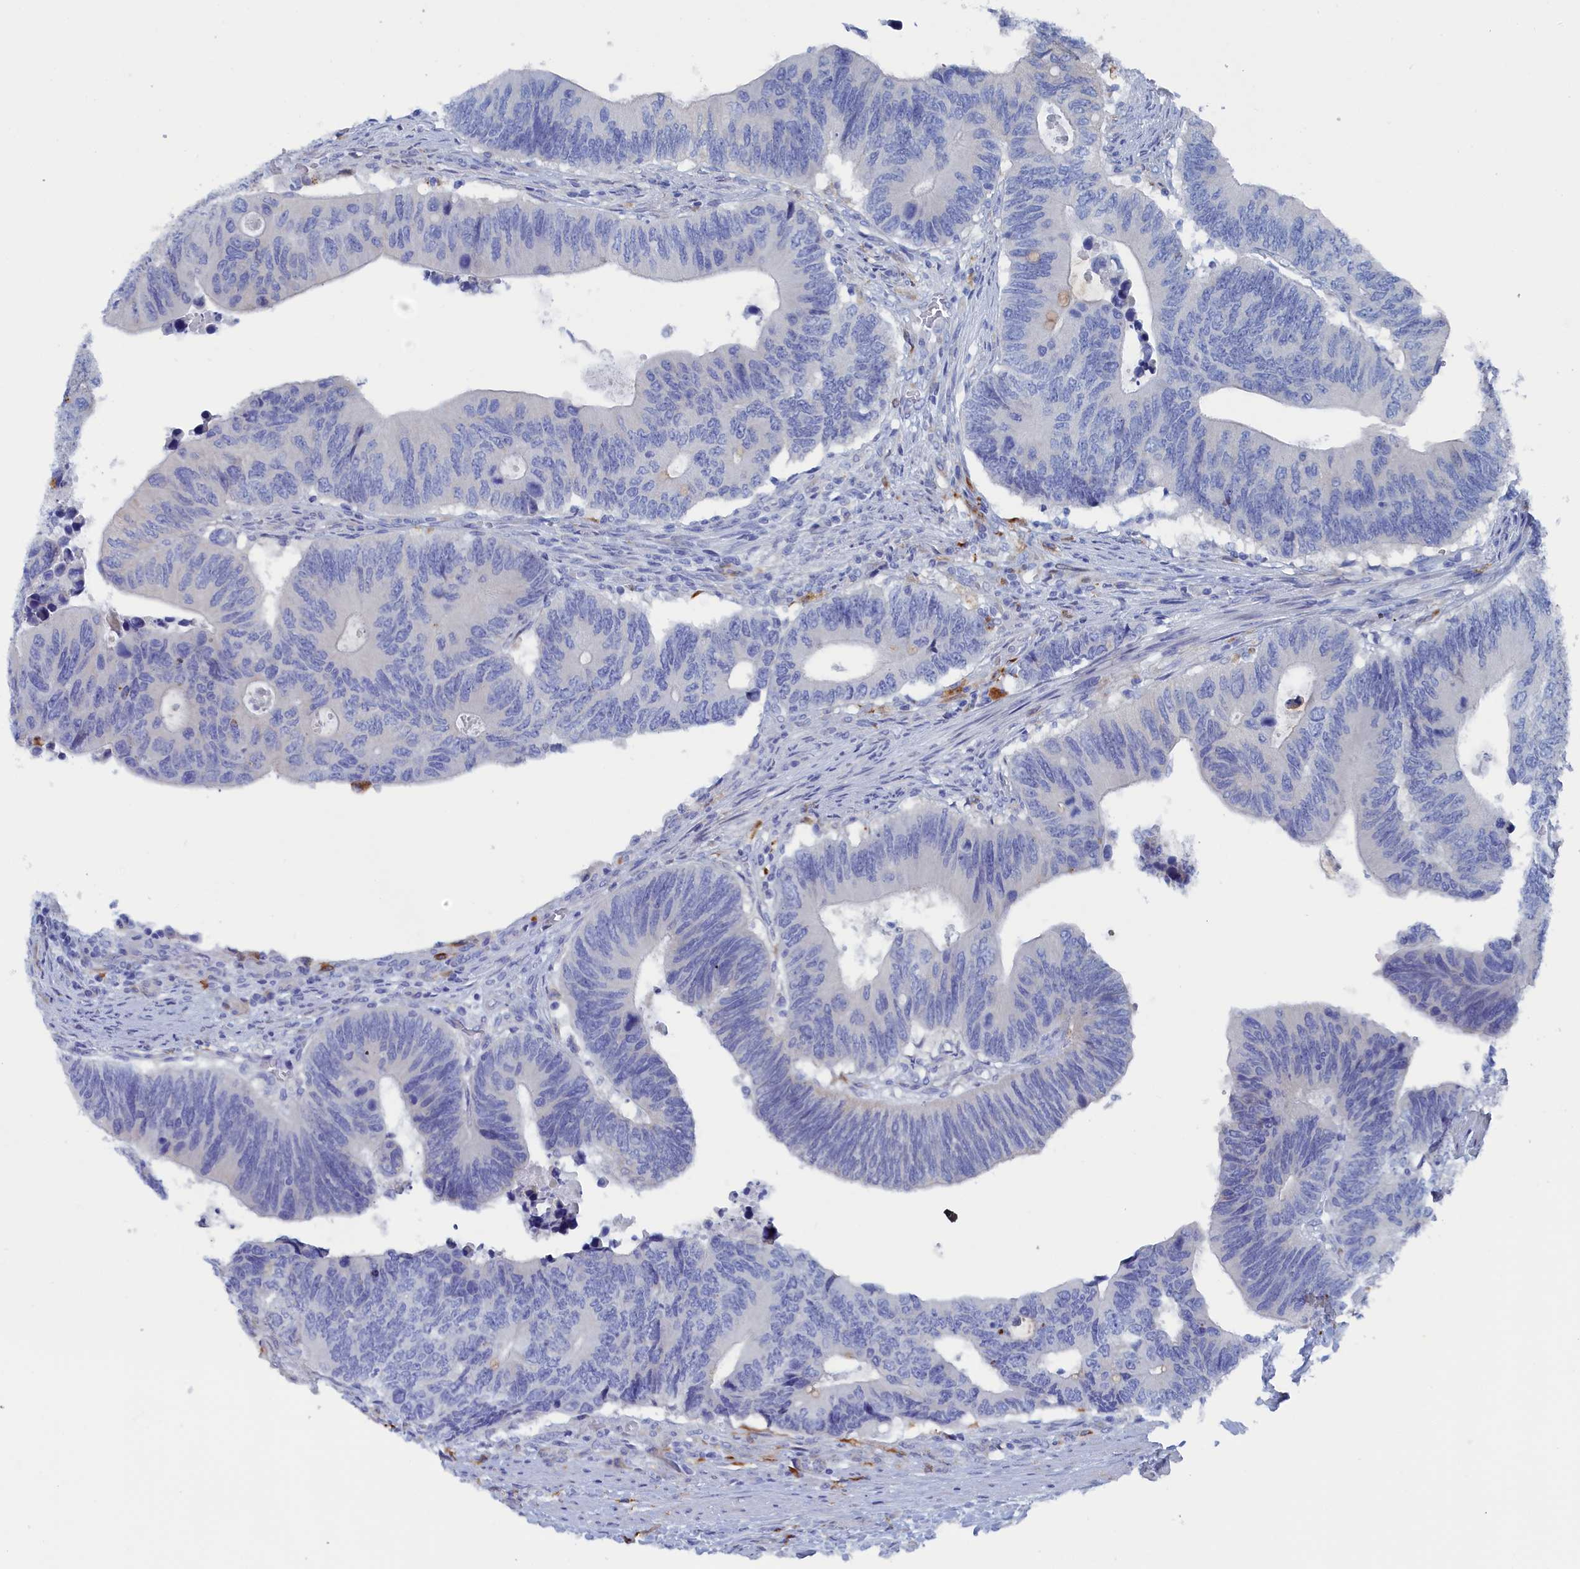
{"staining": {"intensity": "negative", "quantity": "none", "location": "none"}, "tissue": "colorectal cancer", "cell_type": "Tumor cells", "image_type": "cancer", "snomed": [{"axis": "morphology", "description": "Adenocarcinoma, NOS"}, {"axis": "topography", "description": "Colon"}], "caption": "A micrograph of human colorectal adenocarcinoma is negative for staining in tumor cells.", "gene": "COG7", "patient": {"sex": "male", "age": 87}}